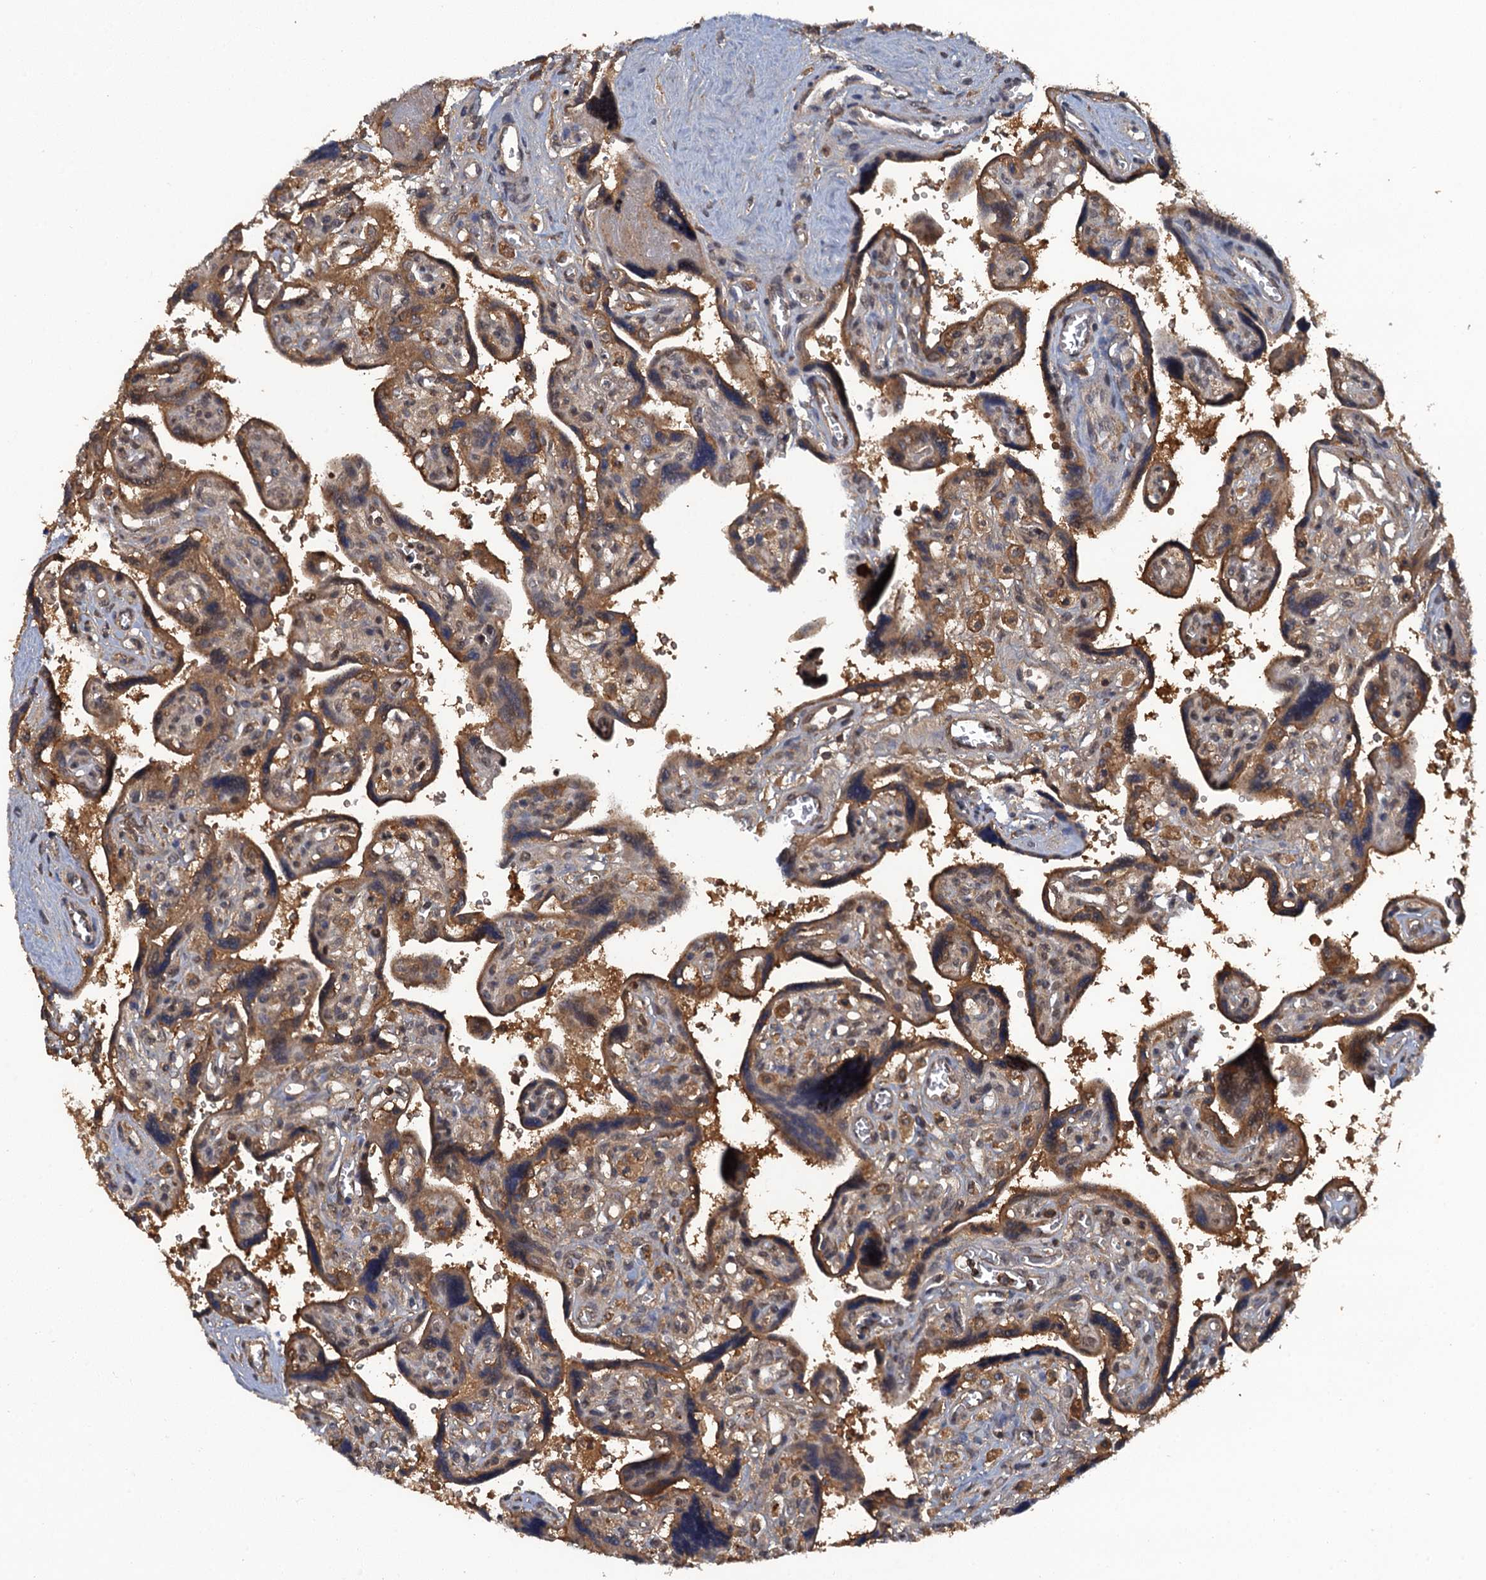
{"staining": {"intensity": "moderate", "quantity": ">75%", "location": "cytoplasmic/membranous"}, "tissue": "placenta", "cell_type": "Trophoblastic cells", "image_type": "normal", "snomed": [{"axis": "morphology", "description": "Normal tissue, NOS"}, {"axis": "topography", "description": "Placenta"}], "caption": "DAB (3,3'-diaminobenzidine) immunohistochemical staining of unremarkable human placenta shows moderate cytoplasmic/membranous protein staining in about >75% of trophoblastic cells.", "gene": "HAPLN3", "patient": {"sex": "female", "age": 39}}